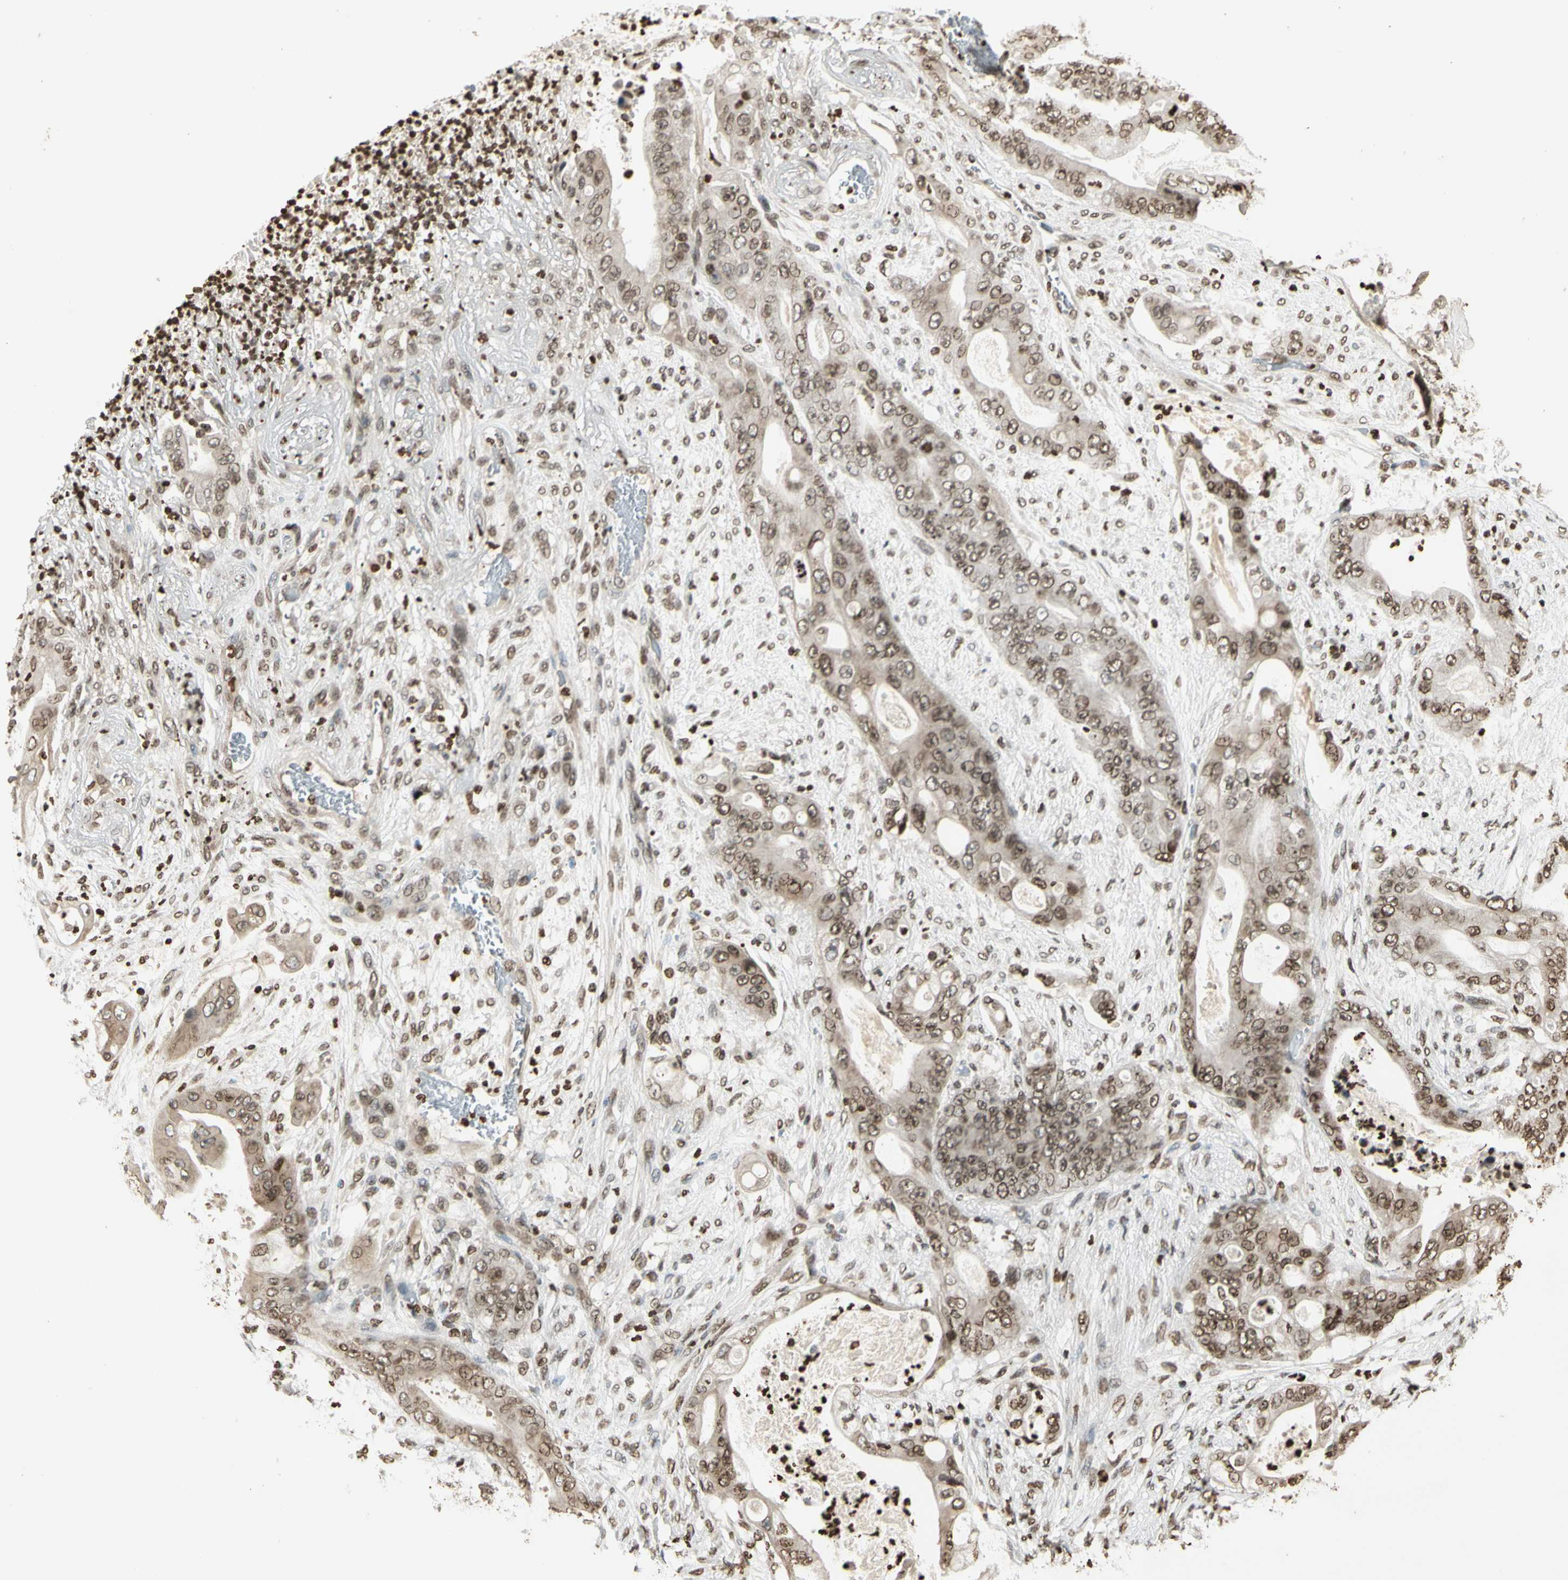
{"staining": {"intensity": "moderate", "quantity": ">75%", "location": "cytoplasmic/membranous,nuclear"}, "tissue": "stomach cancer", "cell_type": "Tumor cells", "image_type": "cancer", "snomed": [{"axis": "morphology", "description": "Adenocarcinoma, NOS"}, {"axis": "topography", "description": "Stomach"}], "caption": "This image shows adenocarcinoma (stomach) stained with immunohistochemistry to label a protein in brown. The cytoplasmic/membranous and nuclear of tumor cells show moderate positivity for the protein. Nuclei are counter-stained blue.", "gene": "RORA", "patient": {"sex": "female", "age": 73}}